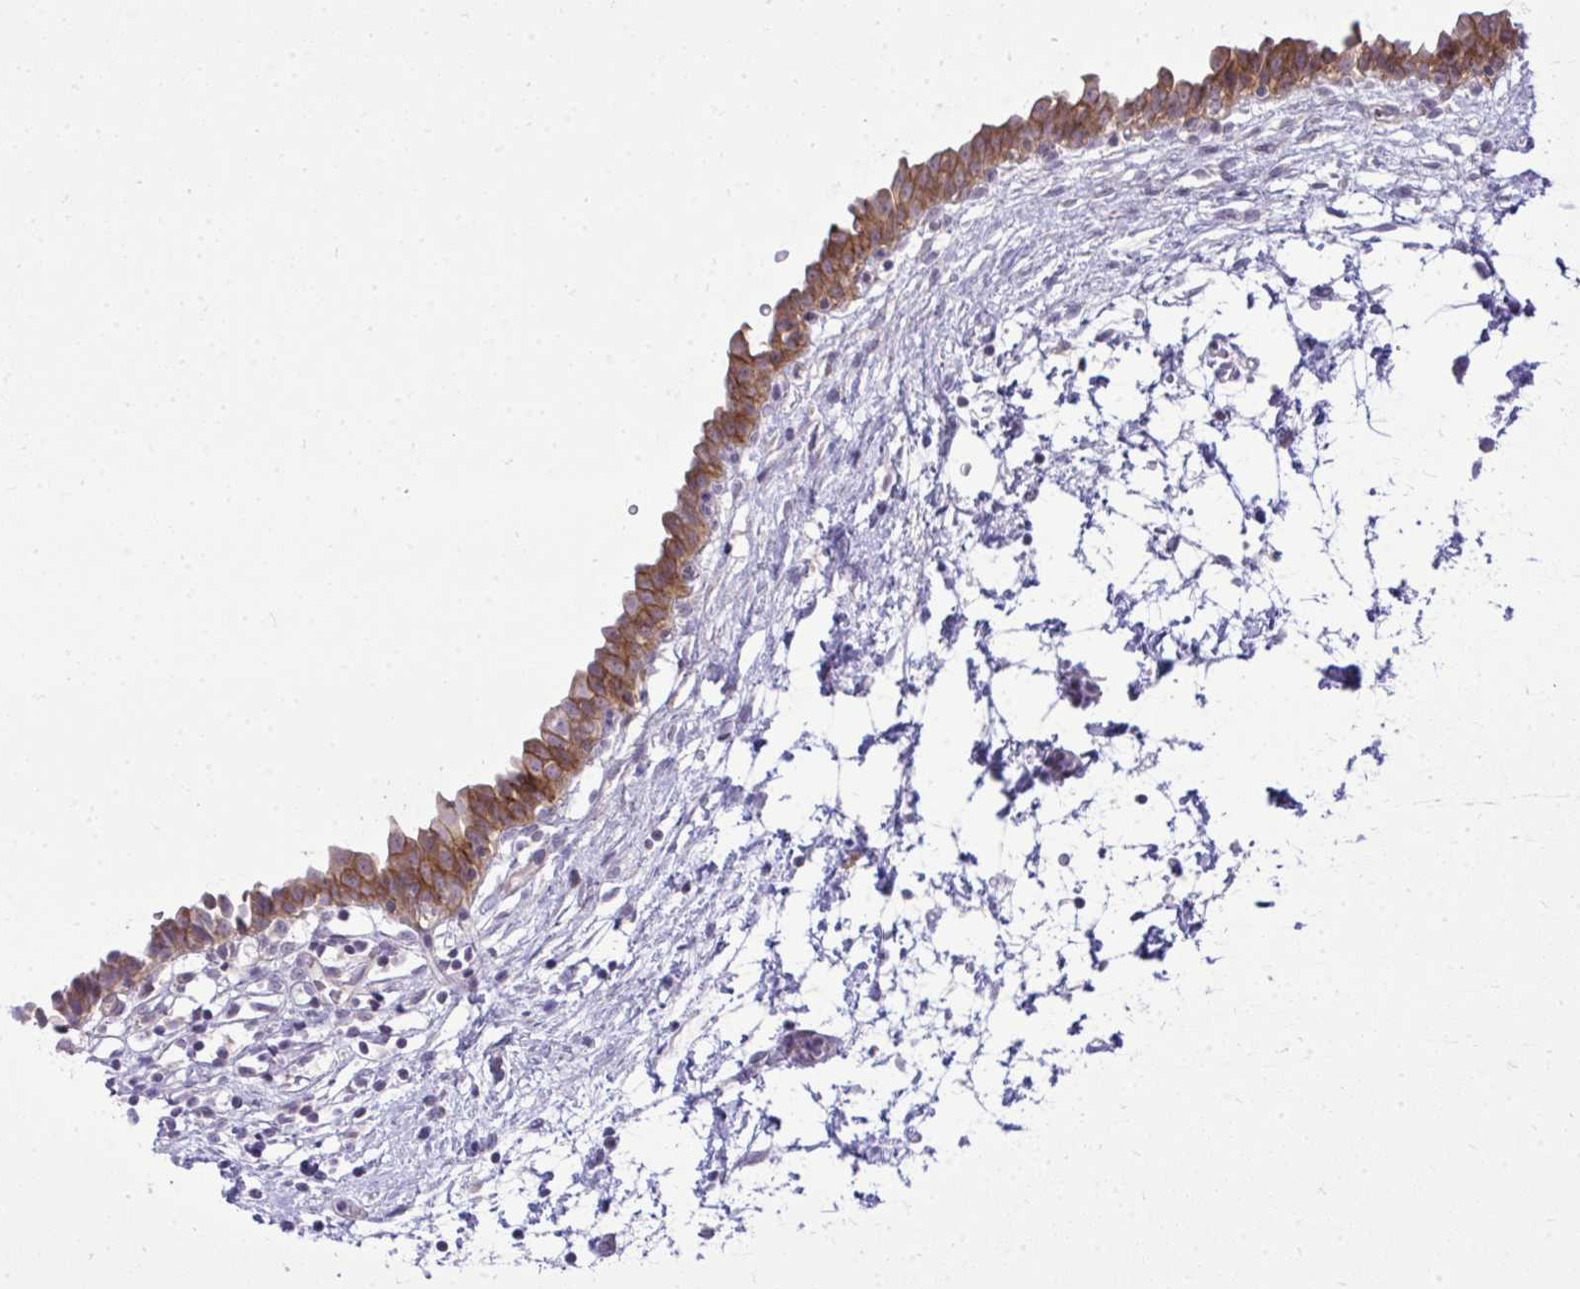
{"staining": {"intensity": "moderate", "quantity": ">75%", "location": "cytoplasmic/membranous"}, "tissue": "urinary bladder", "cell_type": "Urothelial cells", "image_type": "normal", "snomed": [{"axis": "morphology", "description": "Normal tissue, NOS"}, {"axis": "topography", "description": "Urinary bladder"}], "caption": "Immunohistochemical staining of benign urinary bladder reveals moderate cytoplasmic/membranous protein expression in approximately >75% of urothelial cells. The staining is performed using DAB (3,3'-diaminobenzidine) brown chromogen to label protein expression. The nuclei are counter-stained blue using hematoxylin.", "gene": "SPTBN2", "patient": {"sex": "male", "age": 37}}